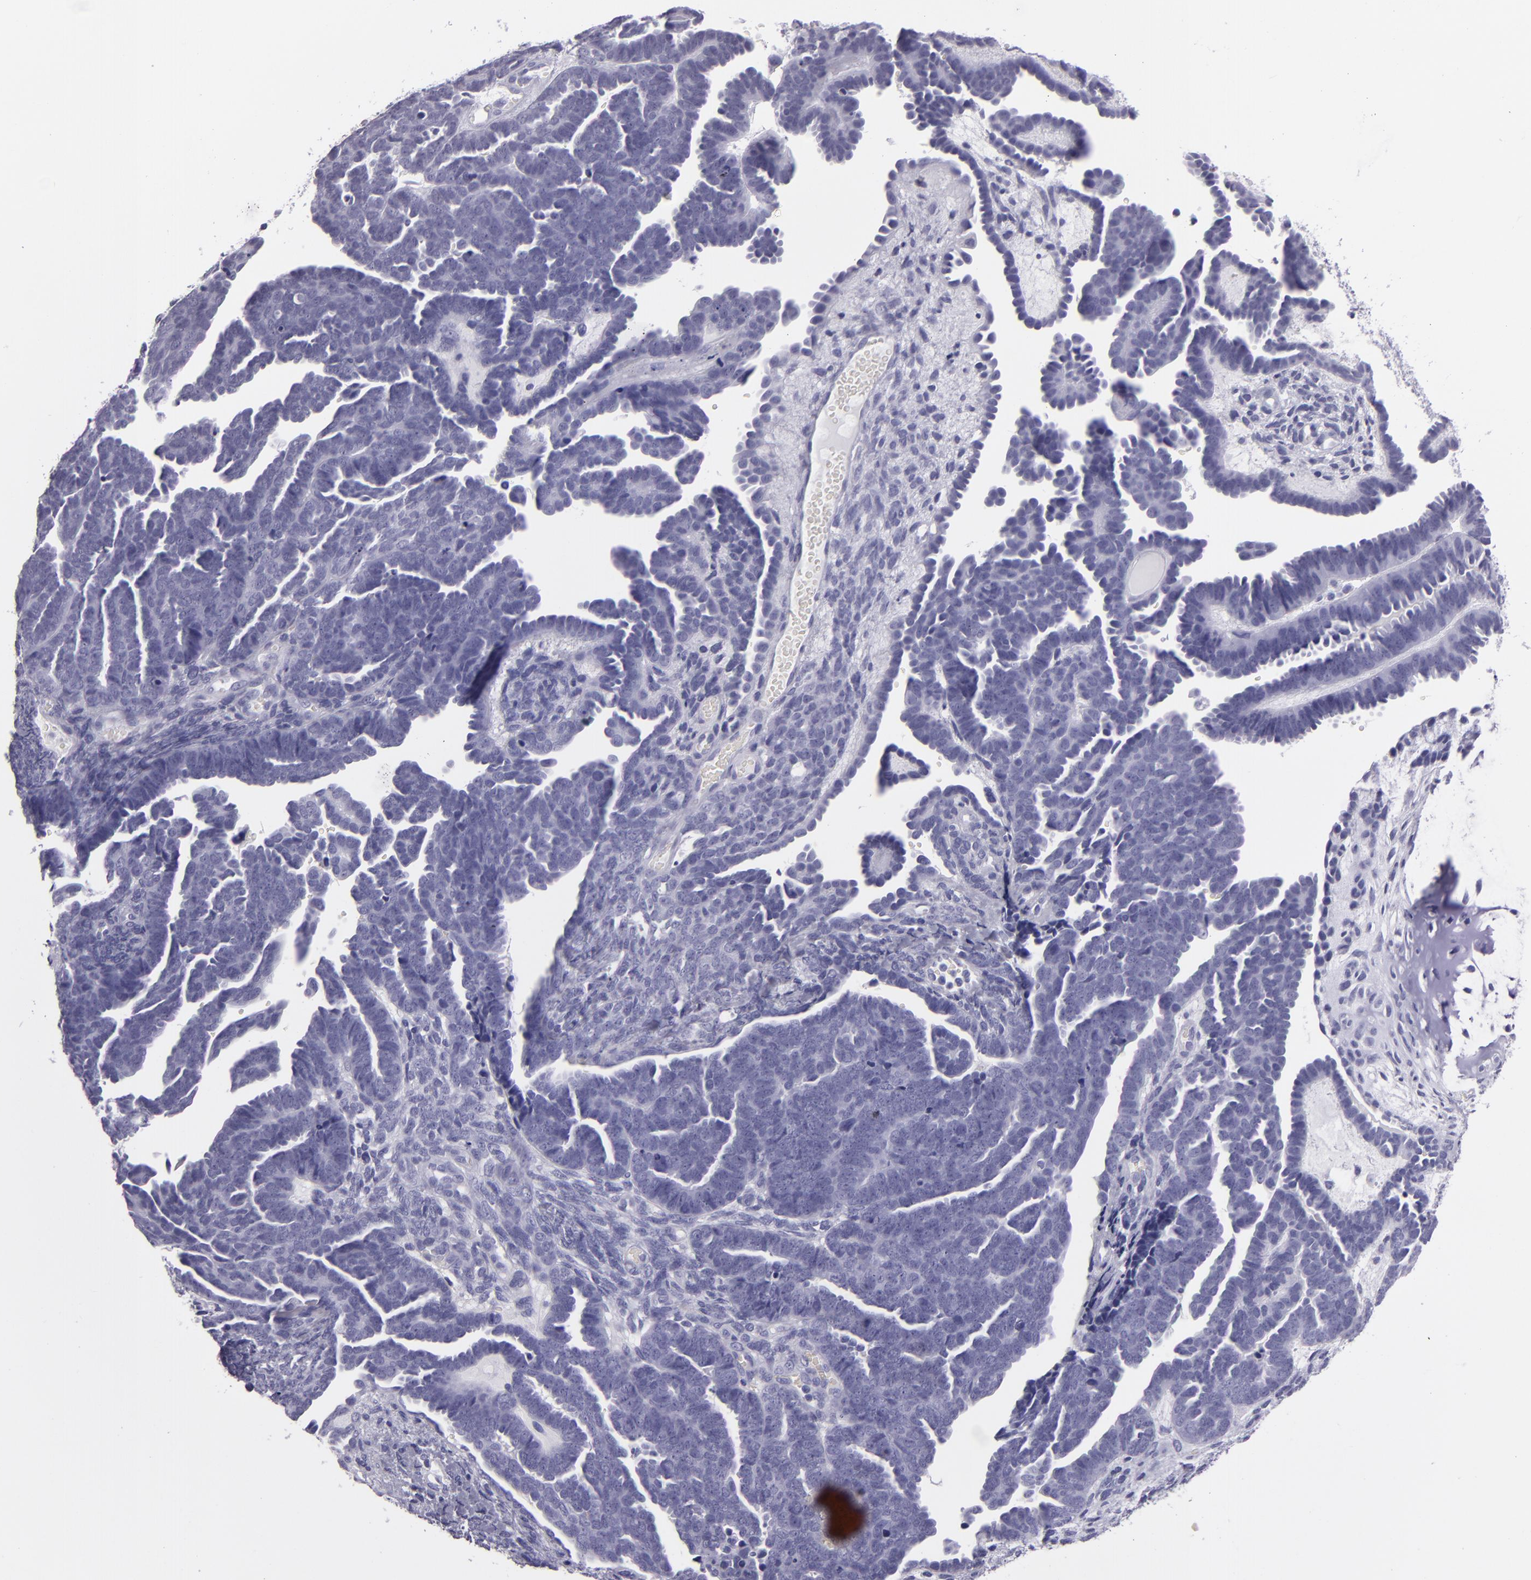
{"staining": {"intensity": "negative", "quantity": "none", "location": "none"}, "tissue": "endometrial cancer", "cell_type": "Tumor cells", "image_type": "cancer", "snomed": [{"axis": "morphology", "description": "Neoplasm, malignant, NOS"}, {"axis": "topography", "description": "Endometrium"}], "caption": "Immunohistochemical staining of endometrial malignant neoplasm exhibits no significant positivity in tumor cells.", "gene": "CR2", "patient": {"sex": "female", "age": 74}}